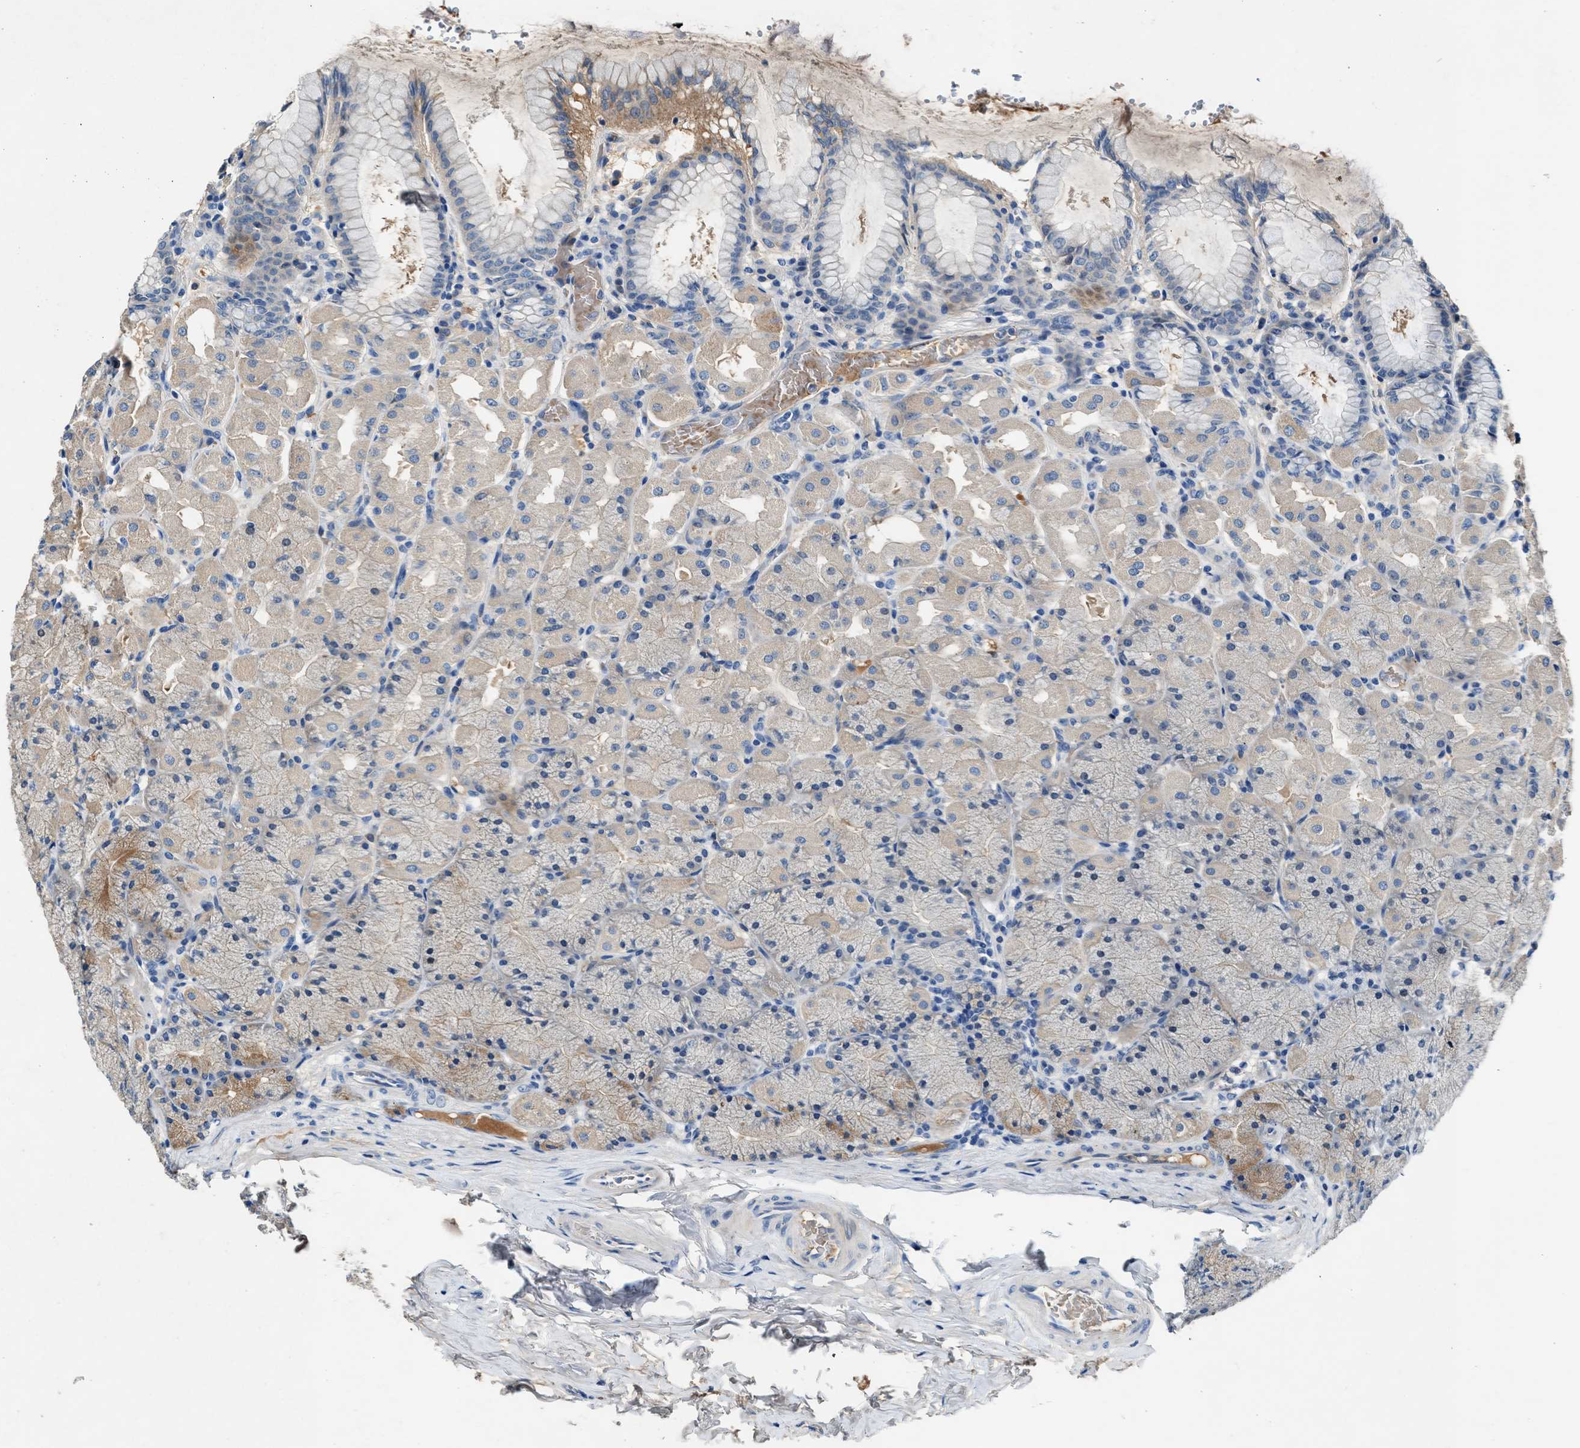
{"staining": {"intensity": "weak", "quantity": "<25%", "location": "cytoplasmic/membranous"}, "tissue": "stomach", "cell_type": "Glandular cells", "image_type": "normal", "snomed": [{"axis": "morphology", "description": "Normal tissue, NOS"}, {"axis": "topography", "description": "Stomach, upper"}], "caption": "IHC photomicrograph of unremarkable stomach: human stomach stained with DAB (3,3'-diaminobenzidine) demonstrates no significant protein expression in glandular cells.", "gene": "RWDD2B", "patient": {"sex": "female", "age": 56}}